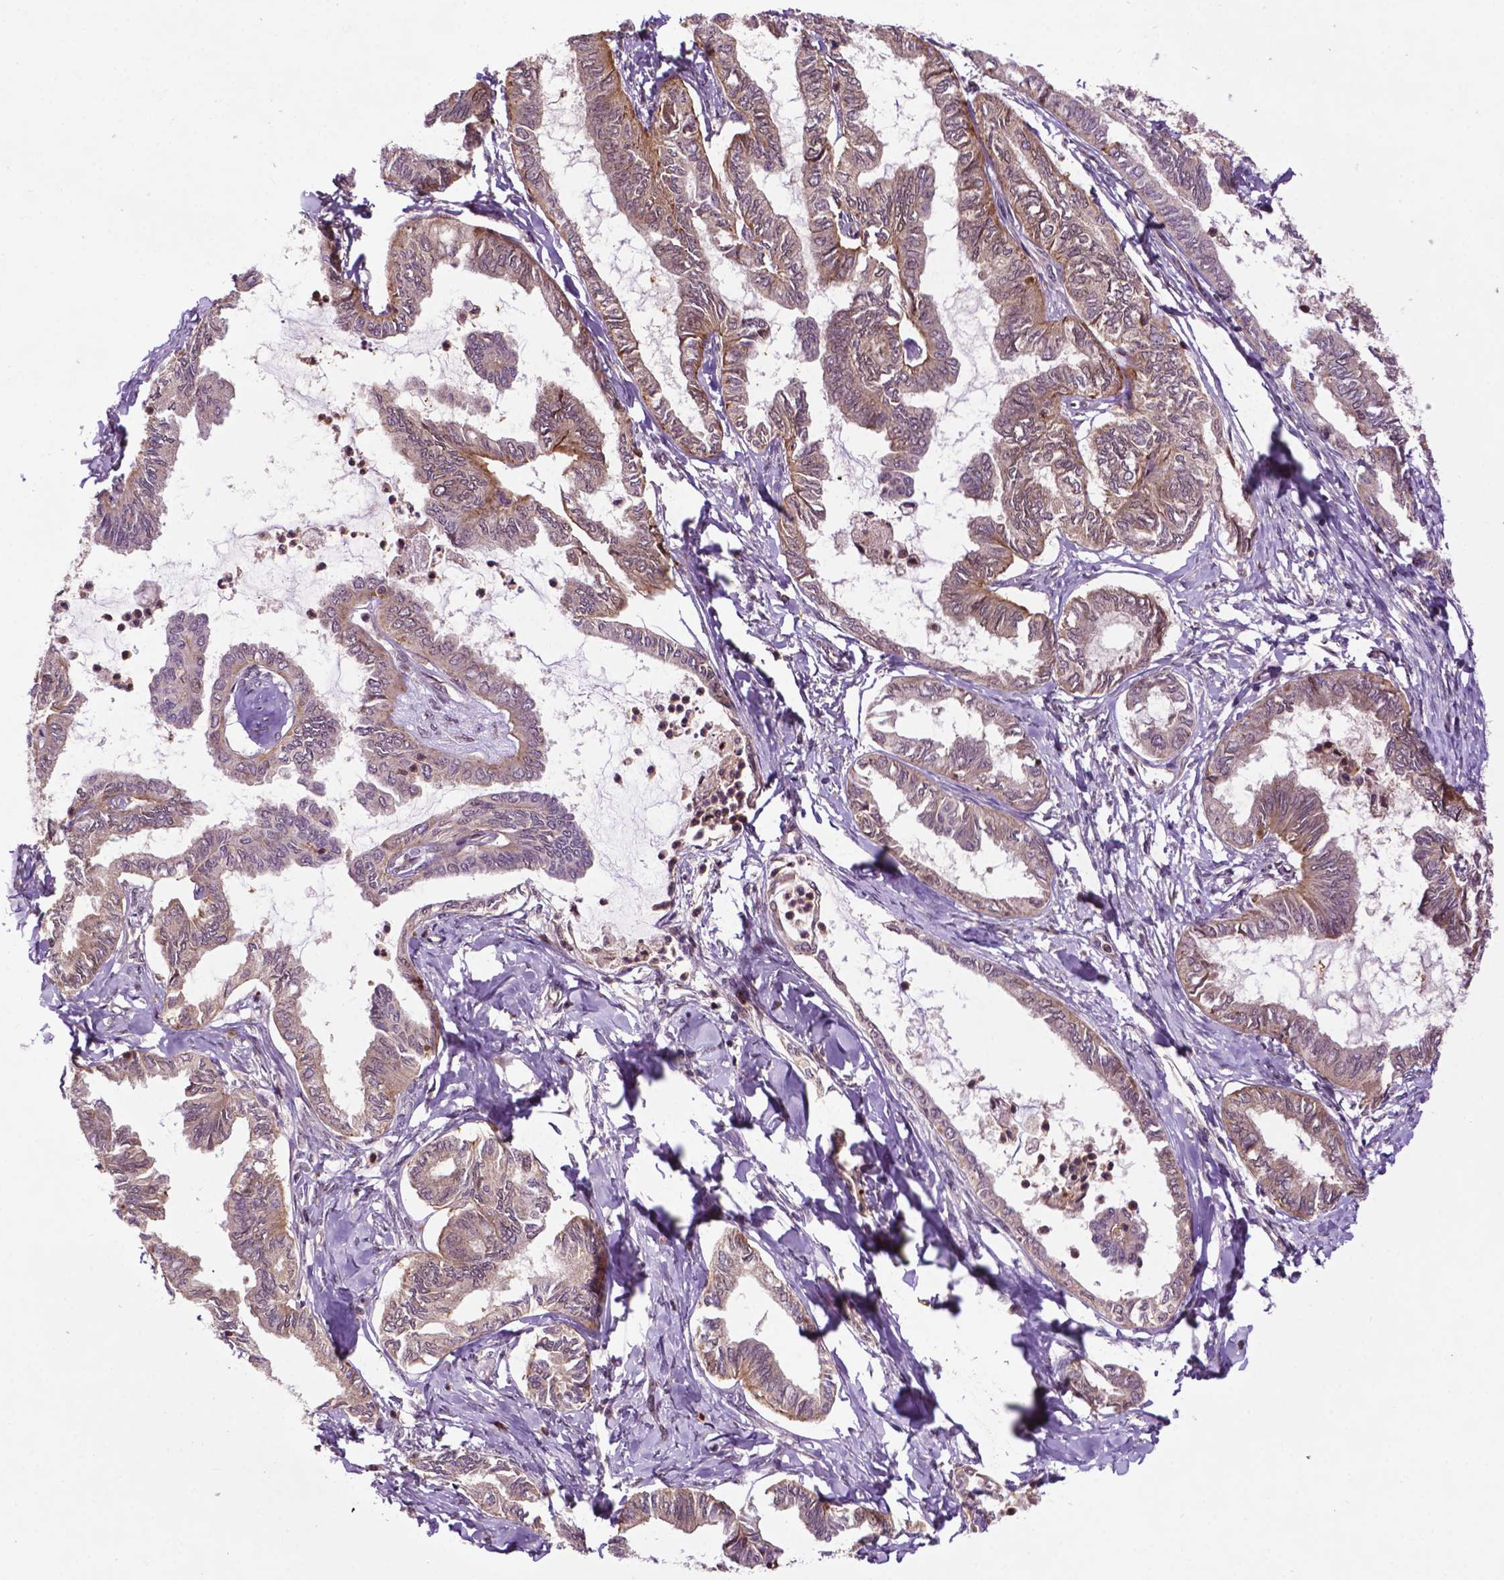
{"staining": {"intensity": "weak", "quantity": "25%-75%", "location": "cytoplasmic/membranous"}, "tissue": "ovarian cancer", "cell_type": "Tumor cells", "image_type": "cancer", "snomed": [{"axis": "morphology", "description": "Carcinoma, endometroid"}, {"axis": "topography", "description": "Ovary"}], "caption": "Immunohistochemical staining of human endometroid carcinoma (ovarian) shows low levels of weak cytoplasmic/membranous positivity in about 25%-75% of tumor cells.", "gene": "TMX2", "patient": {"sex": "female", "age": 70}}